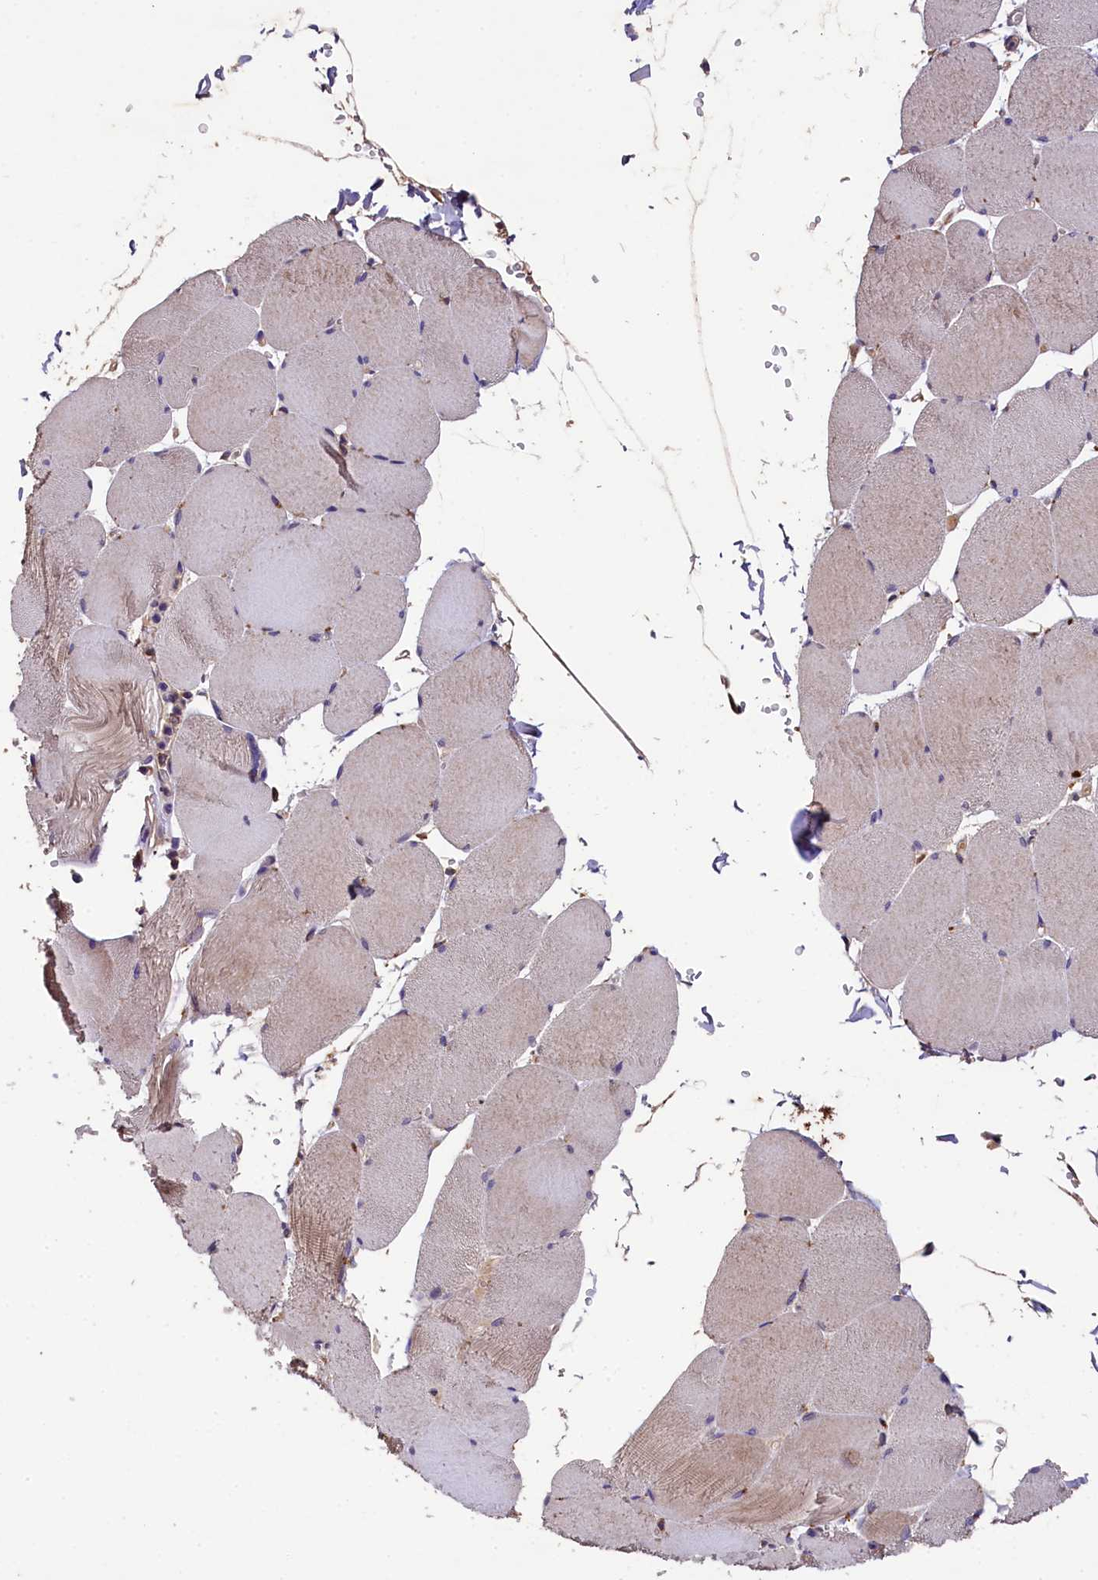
{"staining": {"intensity": "weak", "quantity": "<25%", "location": "cytoplasmic/membranous"}, "tissue": "skeletal muscle", "cell_type": "Myocytes", "image_type": "normal", "snomed": [{"axis": "morphology", "description": "Normal tissue, NOS"}, {"axis": "topography", "description": "Skeletal muscle"}, {"axis": "topography", "description": "Head-Neck"}], "caption": "The photomicrograph shows no staining of myocytes in normal skeletal muscle.", "gene": "PLXNB1", "patient": {"sex": "male", "age": 66}}